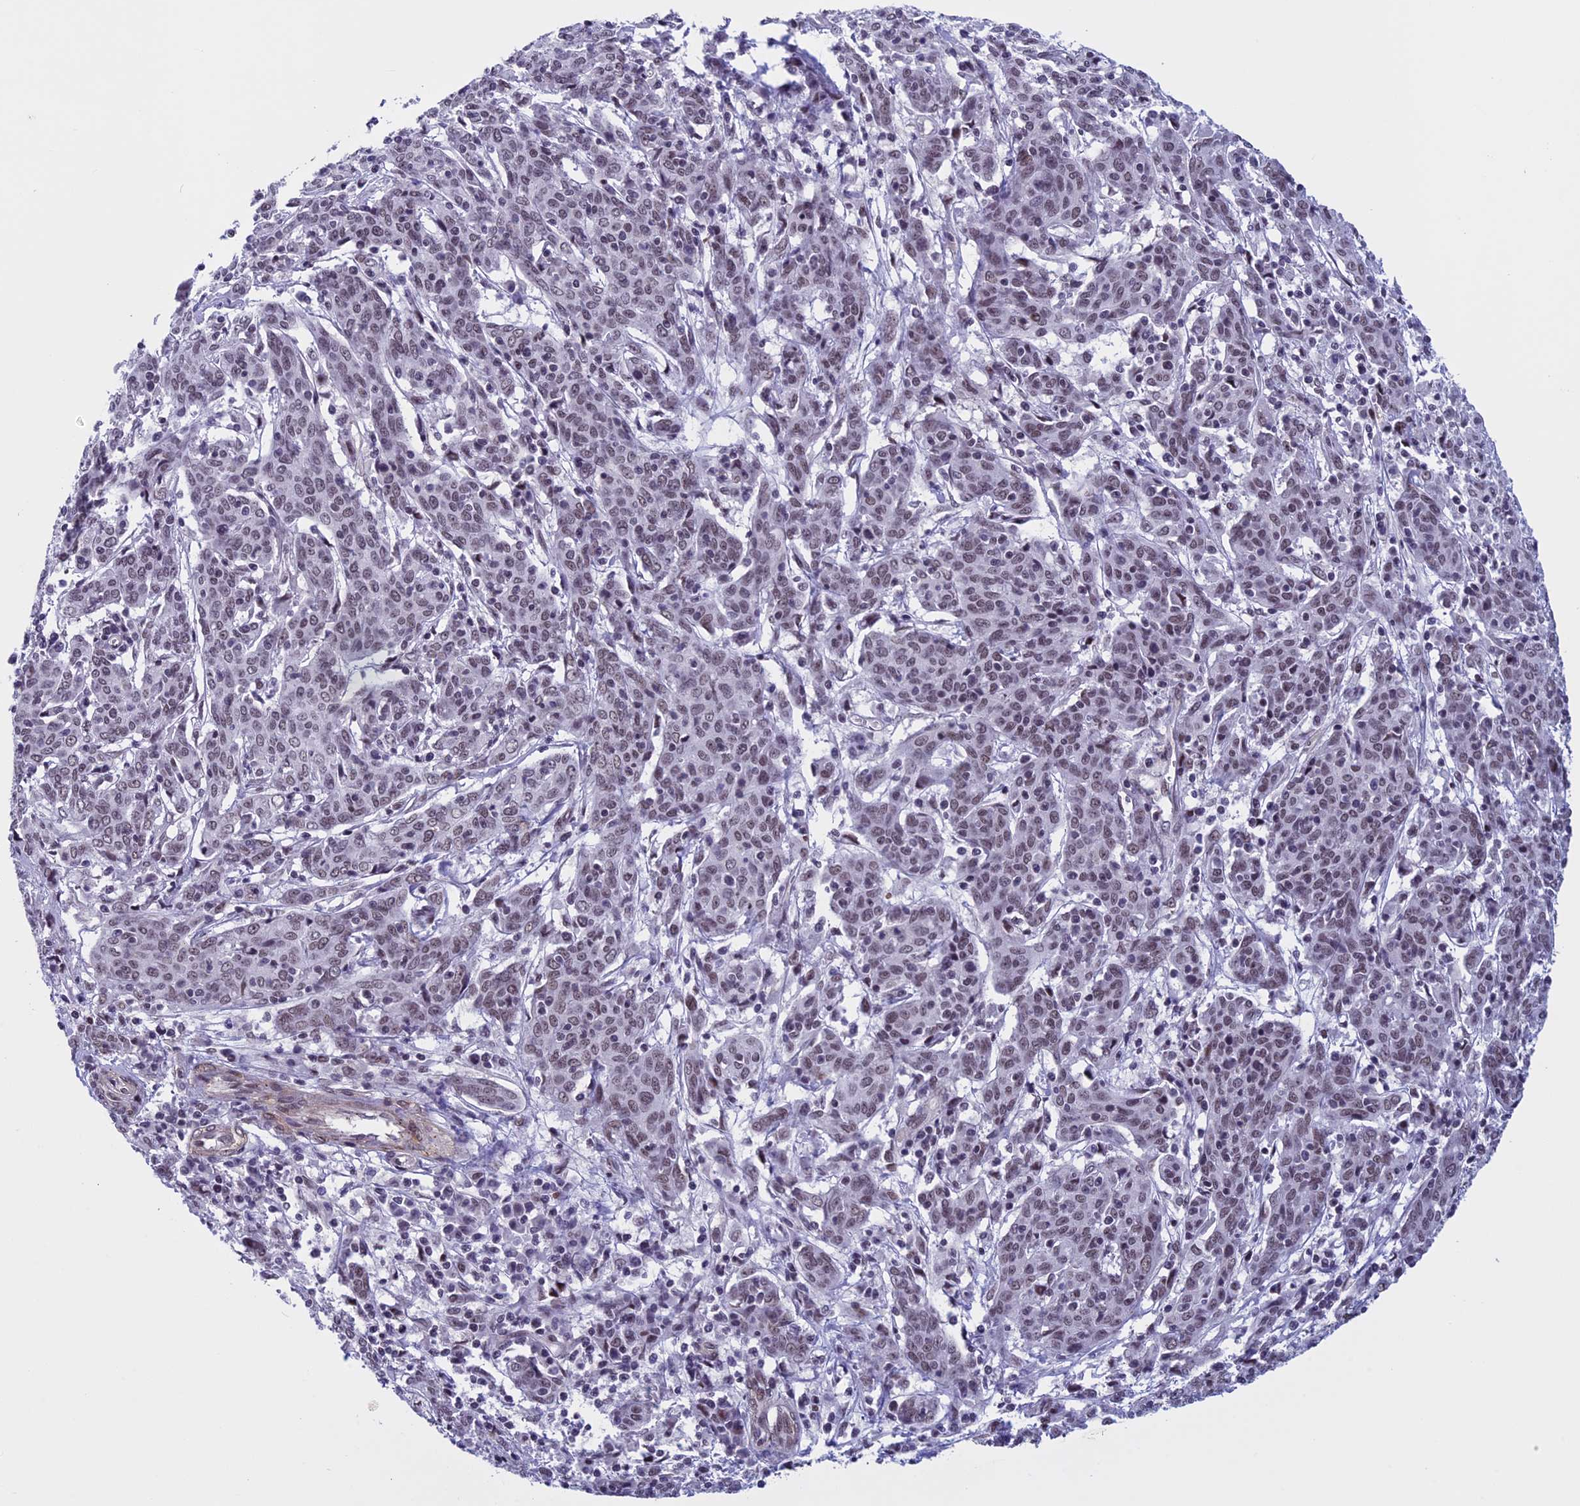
{"staining": {"intensity": "weak", "quantity": ">75%", "location": "nuclear"}, "tissue": "cervical cancer", "cell_type": "Tumor cells", "image_type": "cancer", "snomed": [{"axis": "morphology", "description": "Squamous cell carcinoma, NOS"}, {"axis": "topography", "description": "Cervix"}], "caption": "Immunohistochemical staining of squamous cell carcinoma (cervical) shows low levels of weak nuclear positivity in about >75% of tumor cells.", "gene": "NIPBL", "patient": {"sex": "female", "age": 67}}